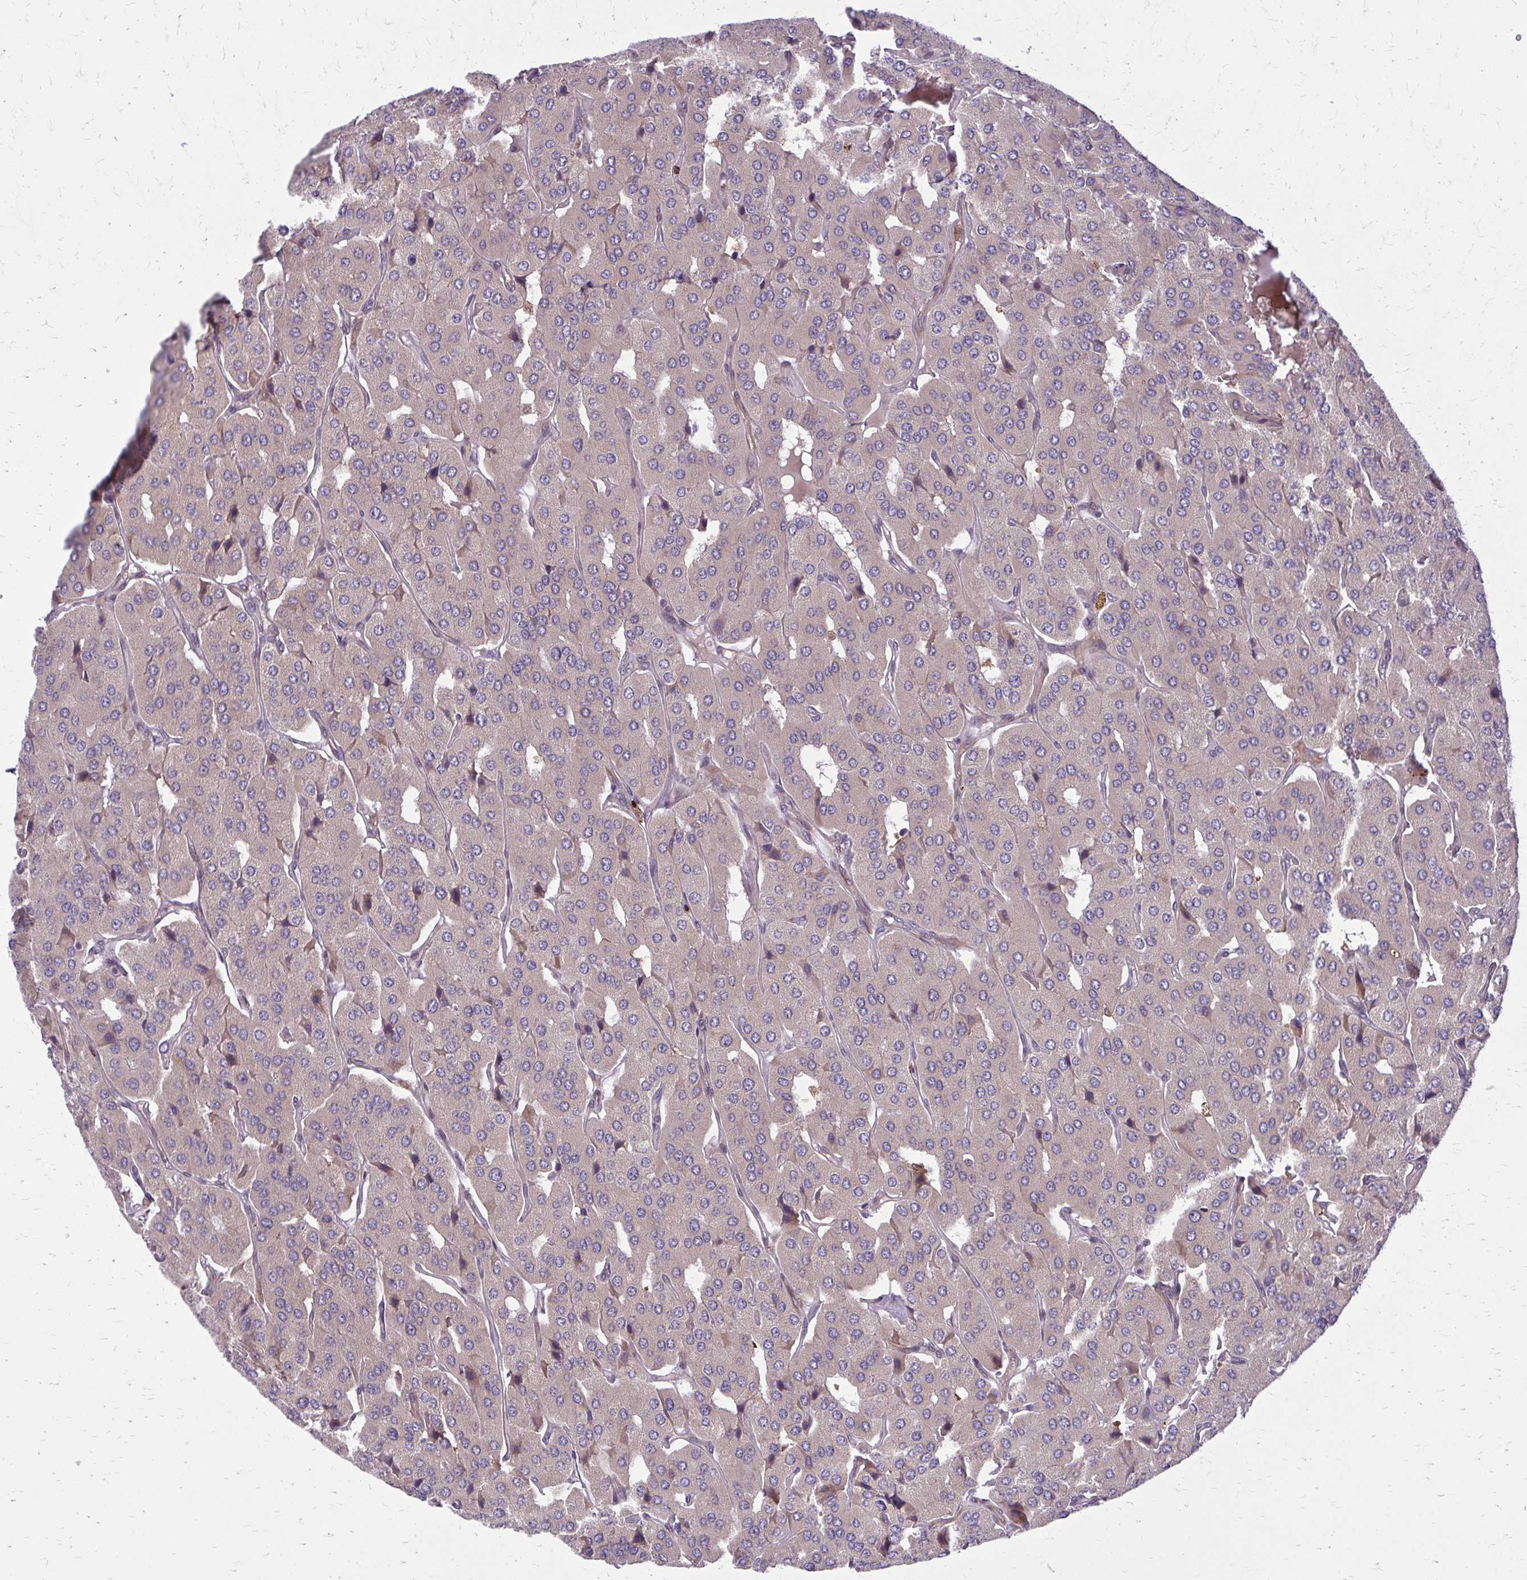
{"staining": {"intensity": "weak", "quantity": ">75%", "location": "cytoplasmic/membranous"}, "tissue": "parathyroid gland", "cell_type": "Glandular cells", "image_type": "normal", "snomed": [{"axis": "morphology", "description": "Normal tissue, NOS"}, {"axis": "morphology", "description": "Adenoma, NOS"}, {"axis": "topography", "description": "Parathyroid gland"}], "caption": "A high-resolution histopathology image shows immunohistochemistry (IHC) staining of benign parathyroid gland, which displays weak cytoplasmic/membranous expression in approximately >75% of glandular cells. Immunohistochemistry stains the protein of interest in brown and the nuclei are stained blue.", "gene": "OXNAD1", "patient": {"sex": "female", "age": 86}}